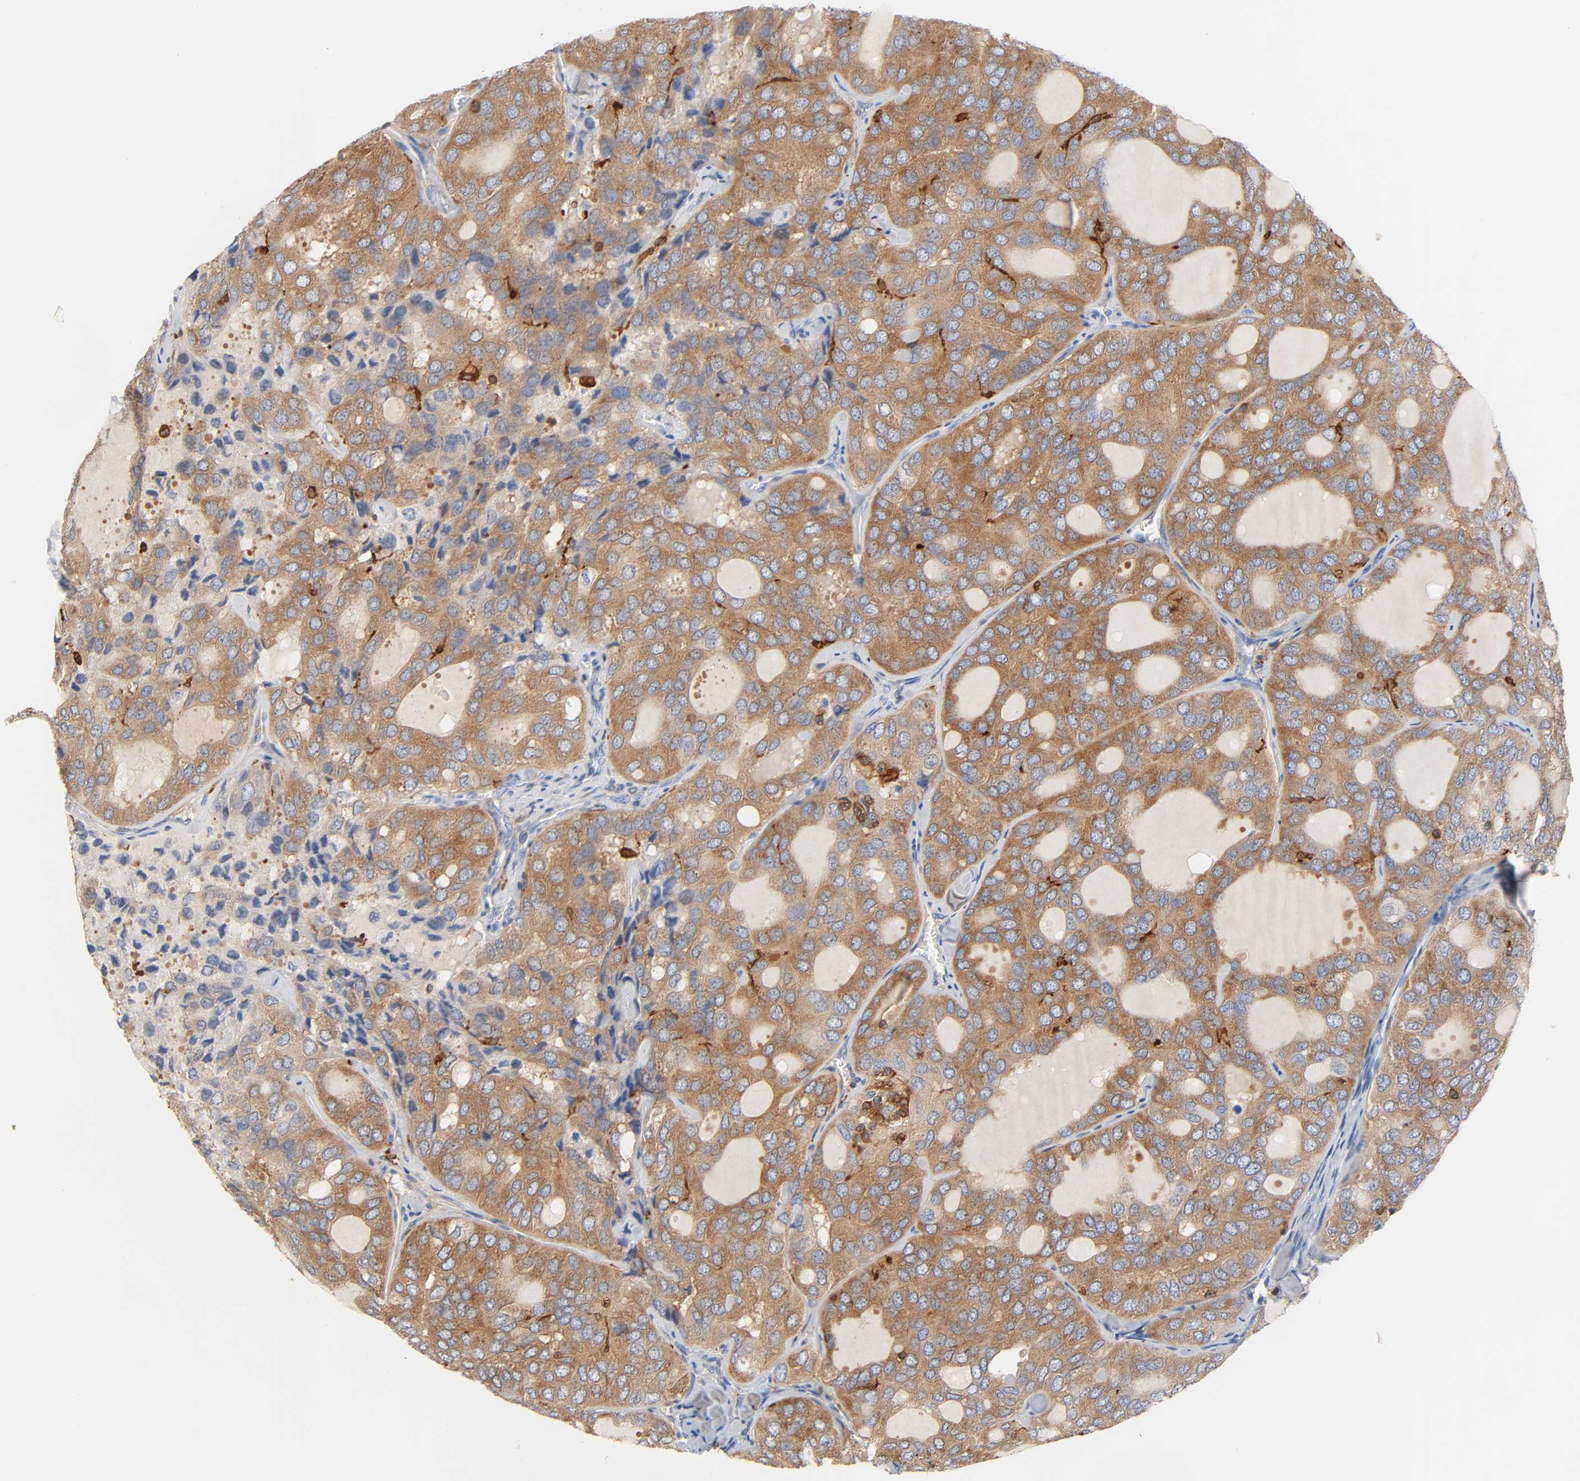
{"staining": {"intensity": "moderate", "quantity": ">75%", "location": "cytoplasmic/membranous"}, "tissue": "thyroid cancer", "cell_type": "Tumor cells", "image_type": "cancer", "snomed": [{"axis": "morphology", "description": "Follicular adenoma carcinoma, NOS"}, {"axis": "topography", "description": "Thyroid gland"}], "caption": "The photomicrograph displays immunohistochemical staining of thyroid cancer (follicular adenoma carcinoma). There is moderate cytoplasmic/membranous expression is seen in approximately >75% of tumor cells.", "gene": "BIN1", "patient": {"sex": "male", "age": 75}}